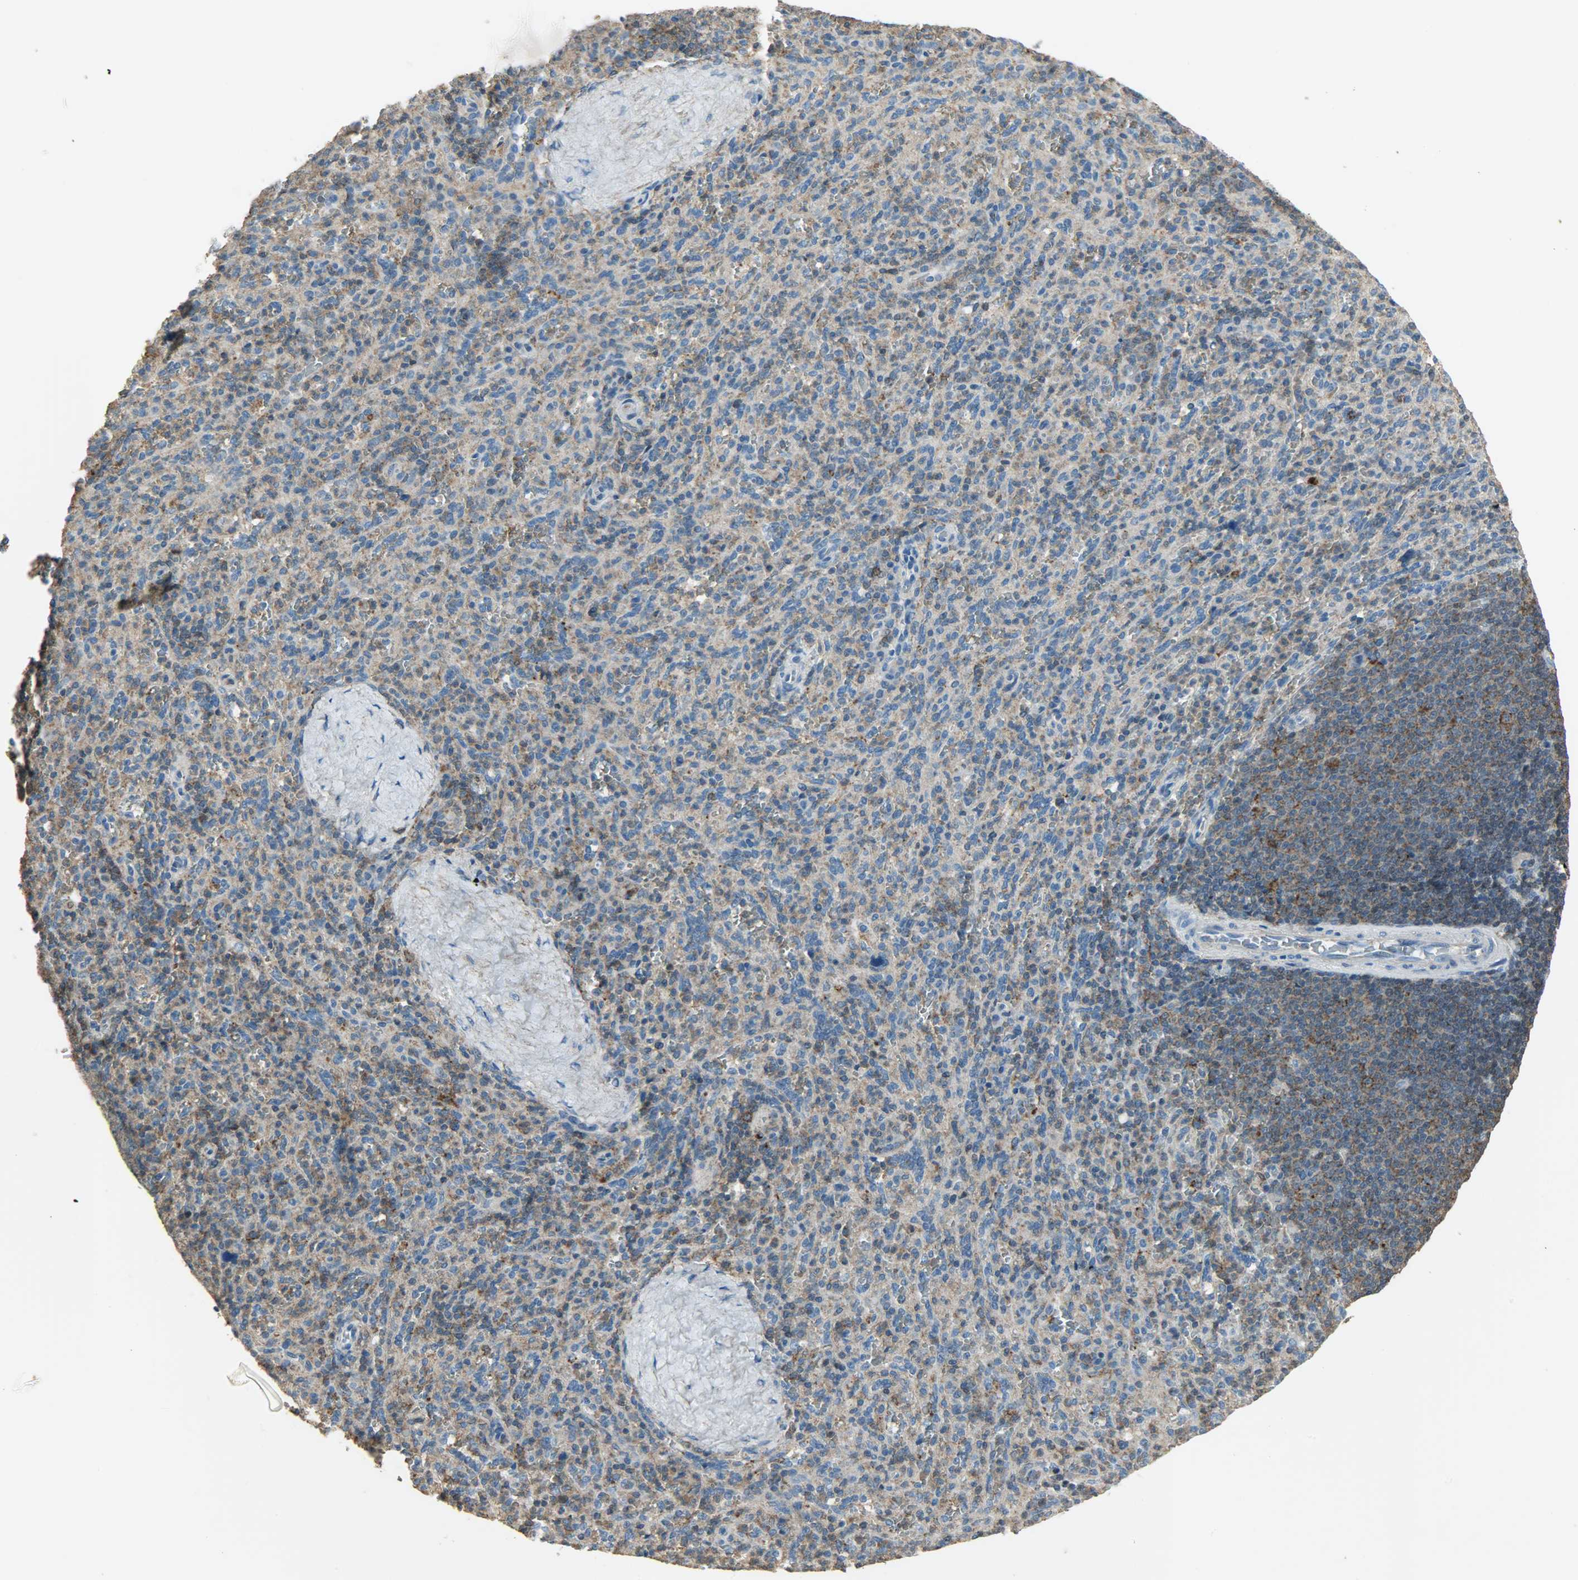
{"staining": {"intensity": "weak", "quantity": ">75%", "location": "cytoplasmic/membranous"}, "tissue": "spleen", "cell_type": "Cells in red pulp", "image_type": "normal", "snomed": [{"axis": "morphology", "description": "Normal tissue, NOS"}, {"axis": "topography", "description": "Spleen"}], "caption": "Immunohistochemical staining of normal spleen demonstrates >75% levels of weak cytoplasmic/membranous protein expression in approximately >75% of cells in red pulp.", "gene": "DNAJA4", "patient": {"sex": "male", "age": 36}}